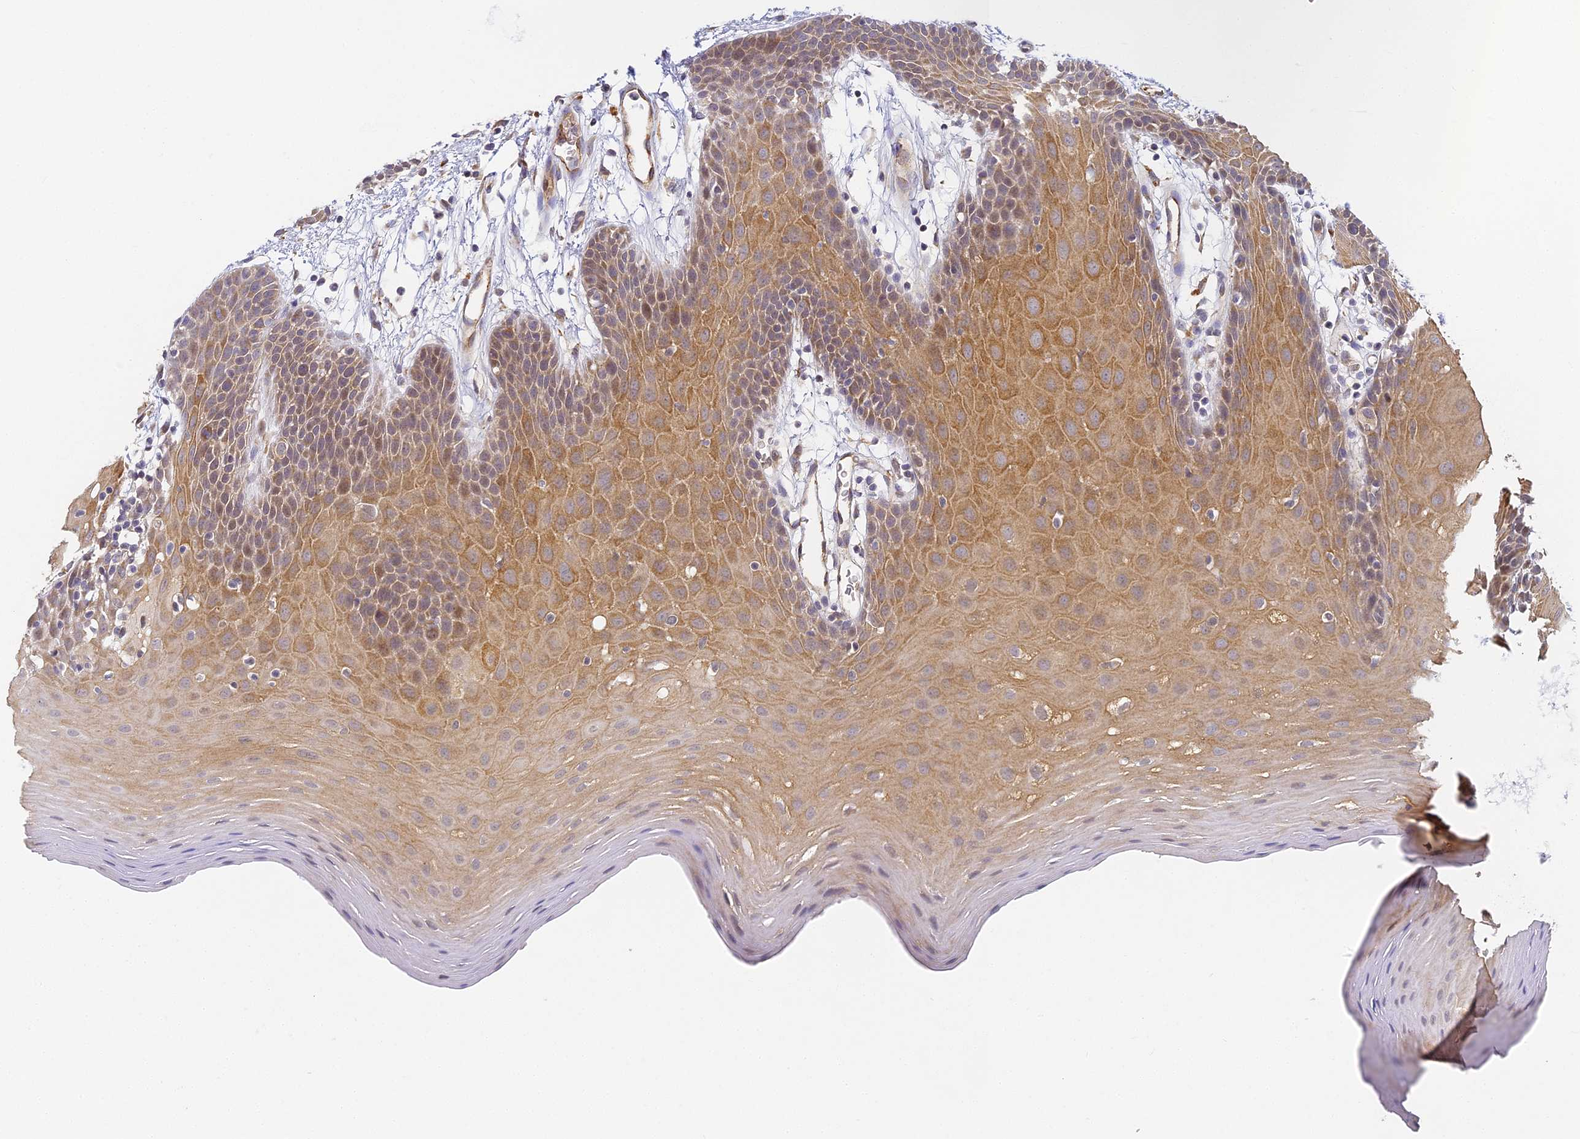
{"staining": {"intensity": "moderate", "quantity": "25%-75%", "location": "cytoplasmic/membranous,nuclear"}, "tissue": "oral mucosa", "cell_type": "Squamous epithelial cells", "image_type": "normal", "snomed": [{"axis": "morphology", "description": "Normal tissue, NOS"}, {"axis": "topography", "description": "Skeletal muscle"}, {"axis": "topography", "description": "Oral tissue"}, {"axis": "topography", "description": "Salivary gland"}, {"axis": "topography", "description": "Peripheral nerve tissue"}], "caption": "The immunohistochemical stain highlights moderate cytoplasmic/membranous,nuclear expression in squamous epithelial cells of normal oral mucosa.", "gene": "DNAAF10", "patient": {"sex": "male", "age": 54}}